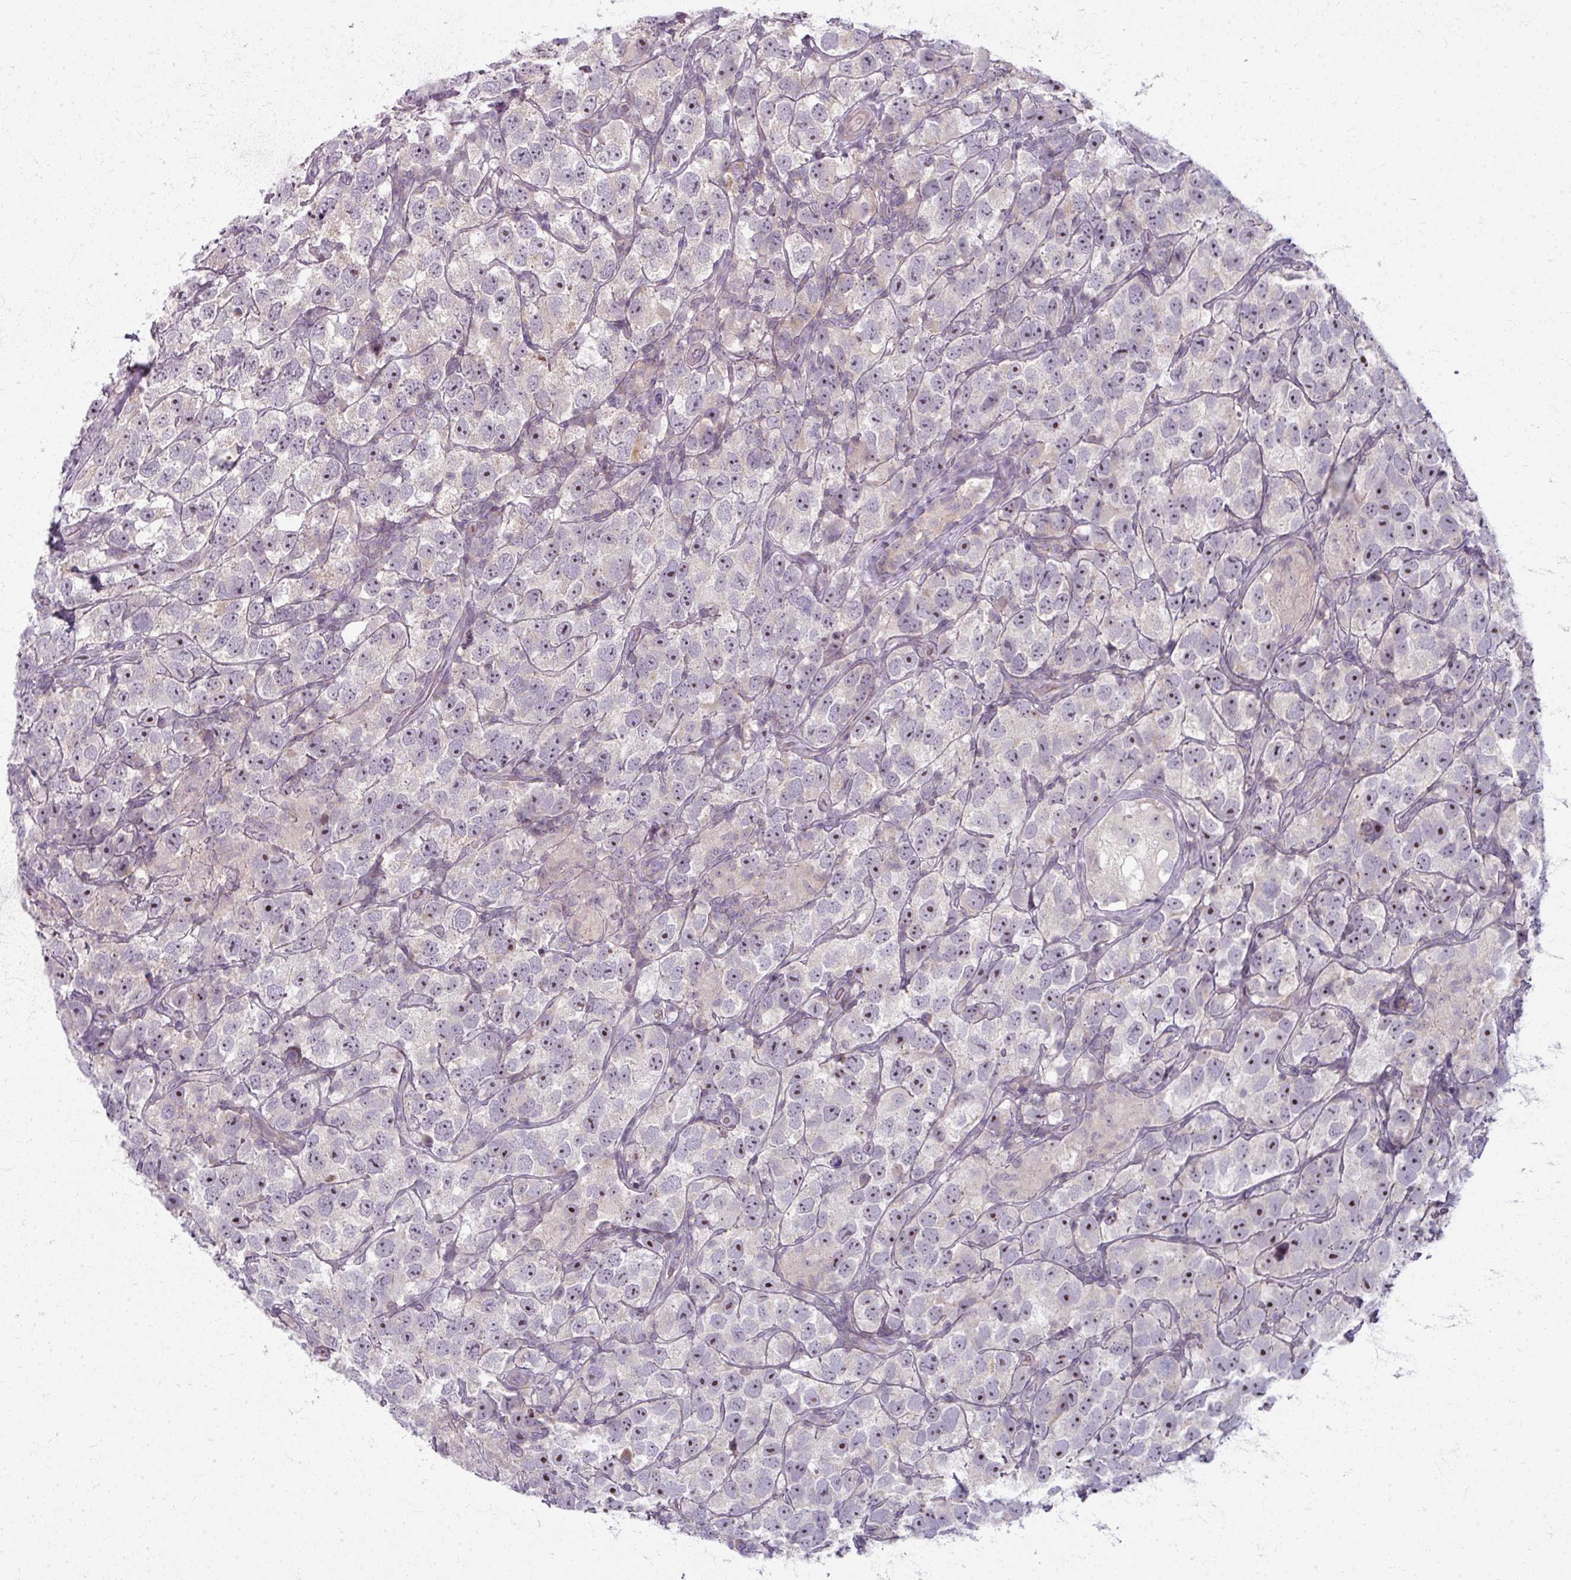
{"staining": {"intensity": "moderate", "quantity": "<25%", "location": "nuclear"}, "tissue": "testis cancer", "cell_type": "Tumor cells", "image_type": "cancer", "snomed": [{"axis": "morphology", "description": "Seminoma, NOS"}, {"axis": "topography", "description": "Testis"}], "caption": "Immunohistochemistry photomicrograph of testis seminoma stained for a protein (brown), which displays low levels of moderate nuclear staining in about <25% of tumor cells.", "gene": "TTLL7", "patient": {"sex": "male", "age": 26}}